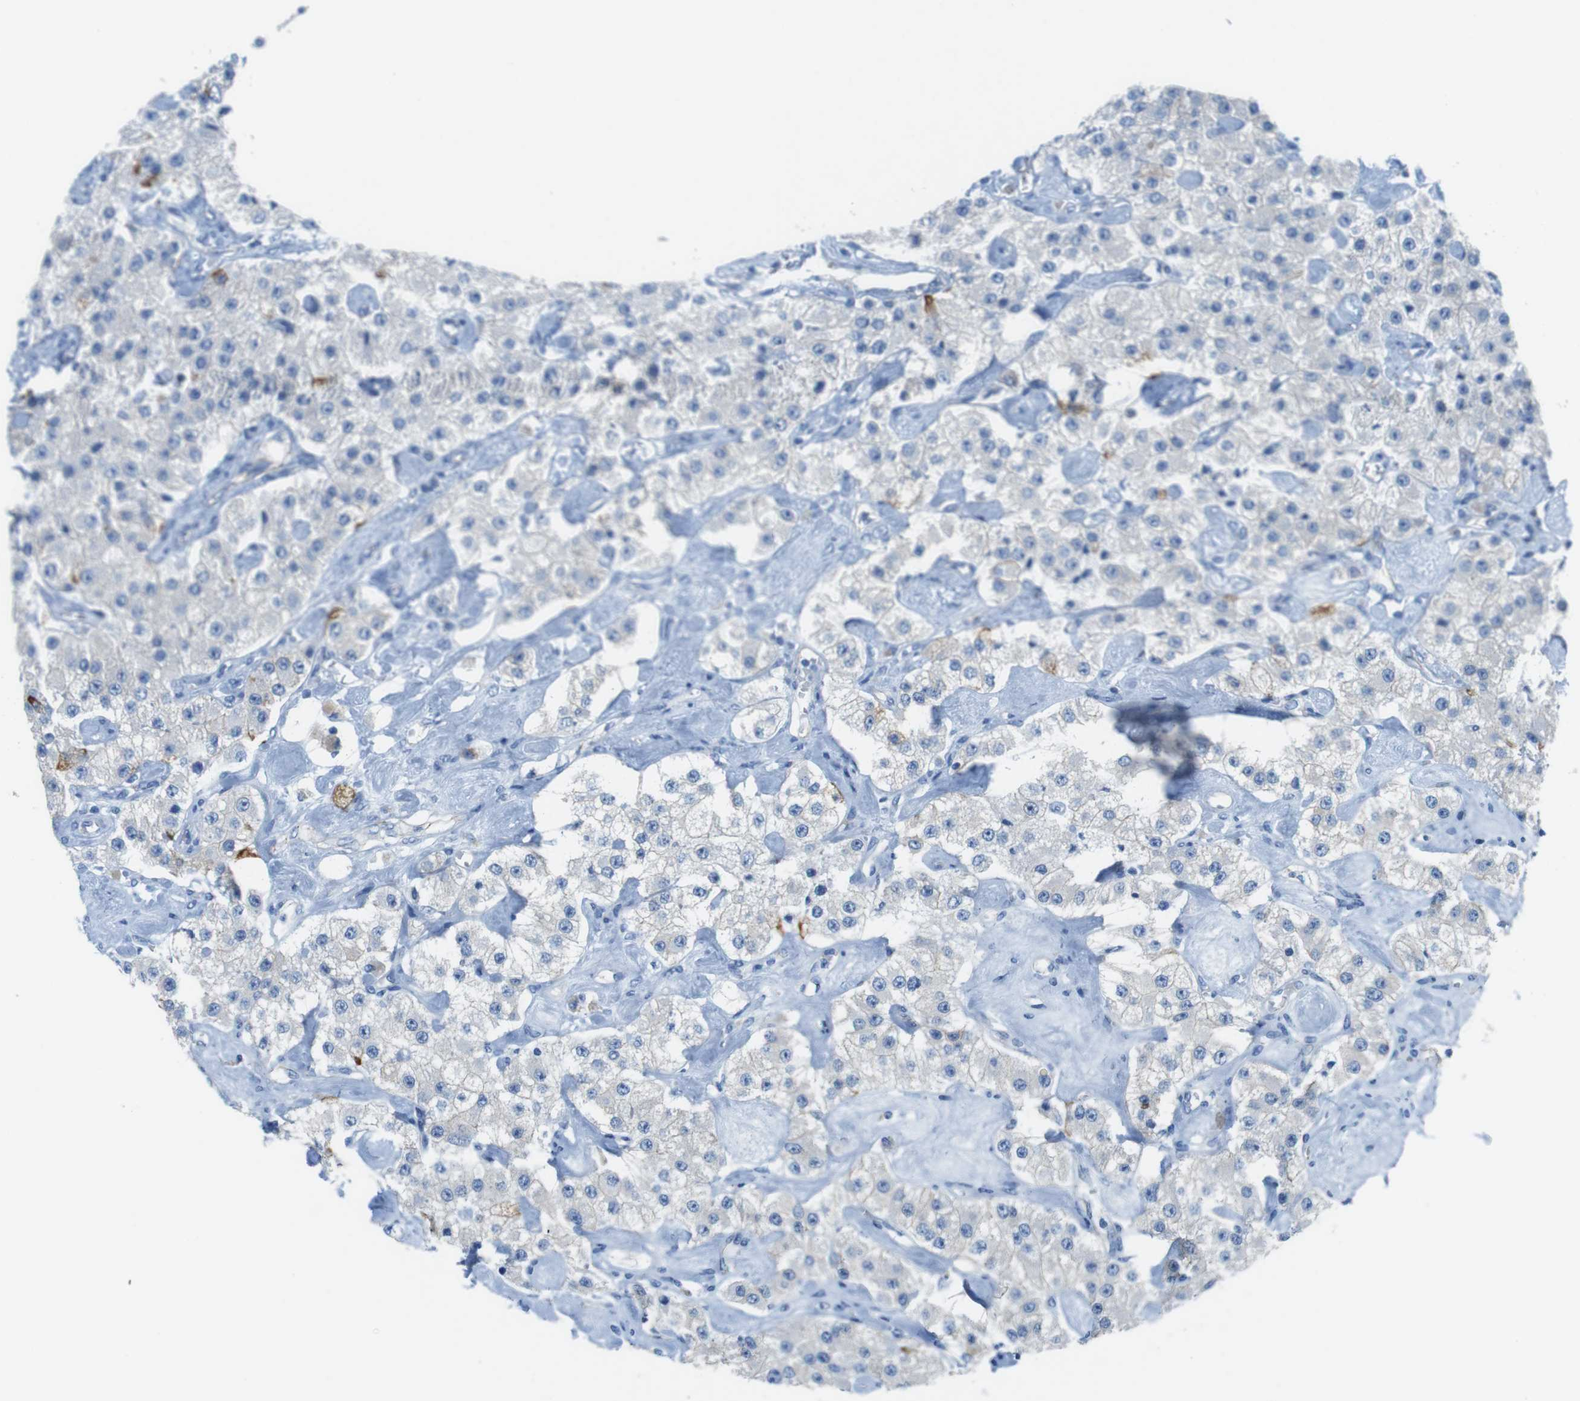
{"staining": {"intensity": "negative", "quantity": "none", "location": "none"}, "tissue": "carcinoid", "cell_type": "Tumor cells", "image_type": "cancer", "snomed": [{"axis": "morphology", "description": "Carcinoid, malignant, NOS"}, {"axis": "topography", "description": "Pancreas"}], "caption": "Histopathology image shows no significant protein positivity in tumor cells of carcinoid.", "gene": "SLC6A6", "patient": {"sex": "male", "age": 41}}